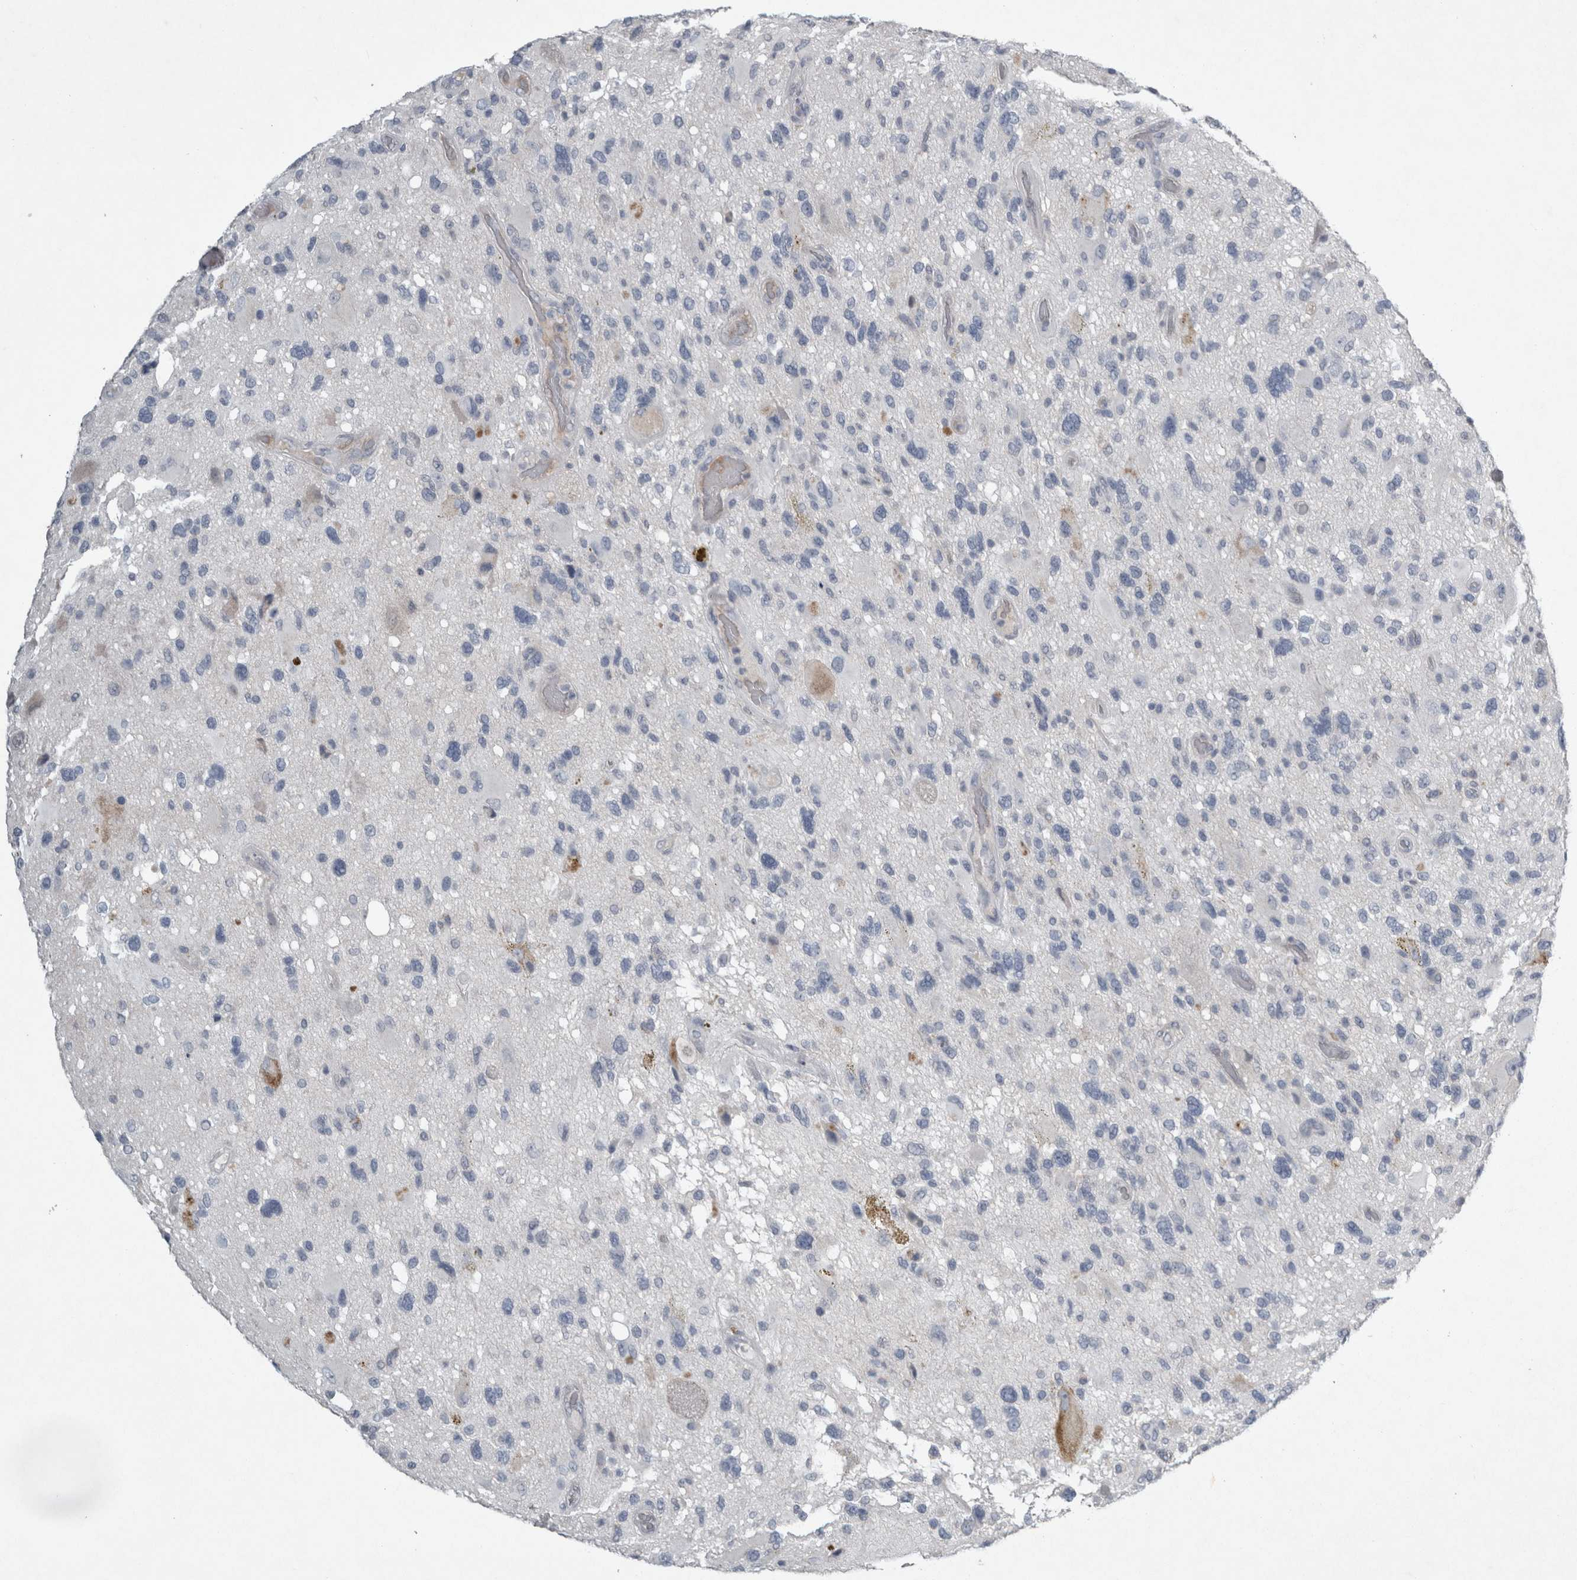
{"staining": {"intensity": "negative", "quantity": "none", "location": "none"}, "tissue": "glioma", "cell_type": "Tumor cells", "image_type": "cancer", "snomed": [{"axis": "morphology", "description": "Glioma, malignant, High grade"}, {"axis": "topography", "description": "Brain"}], "caption": "This is a histopathology image of immunohistochemistry (IHC) staining of glioma, which shows no positivity in tumor cells.", "gene": "PDX1", "patient": {"sex": "male", "age": 33}}